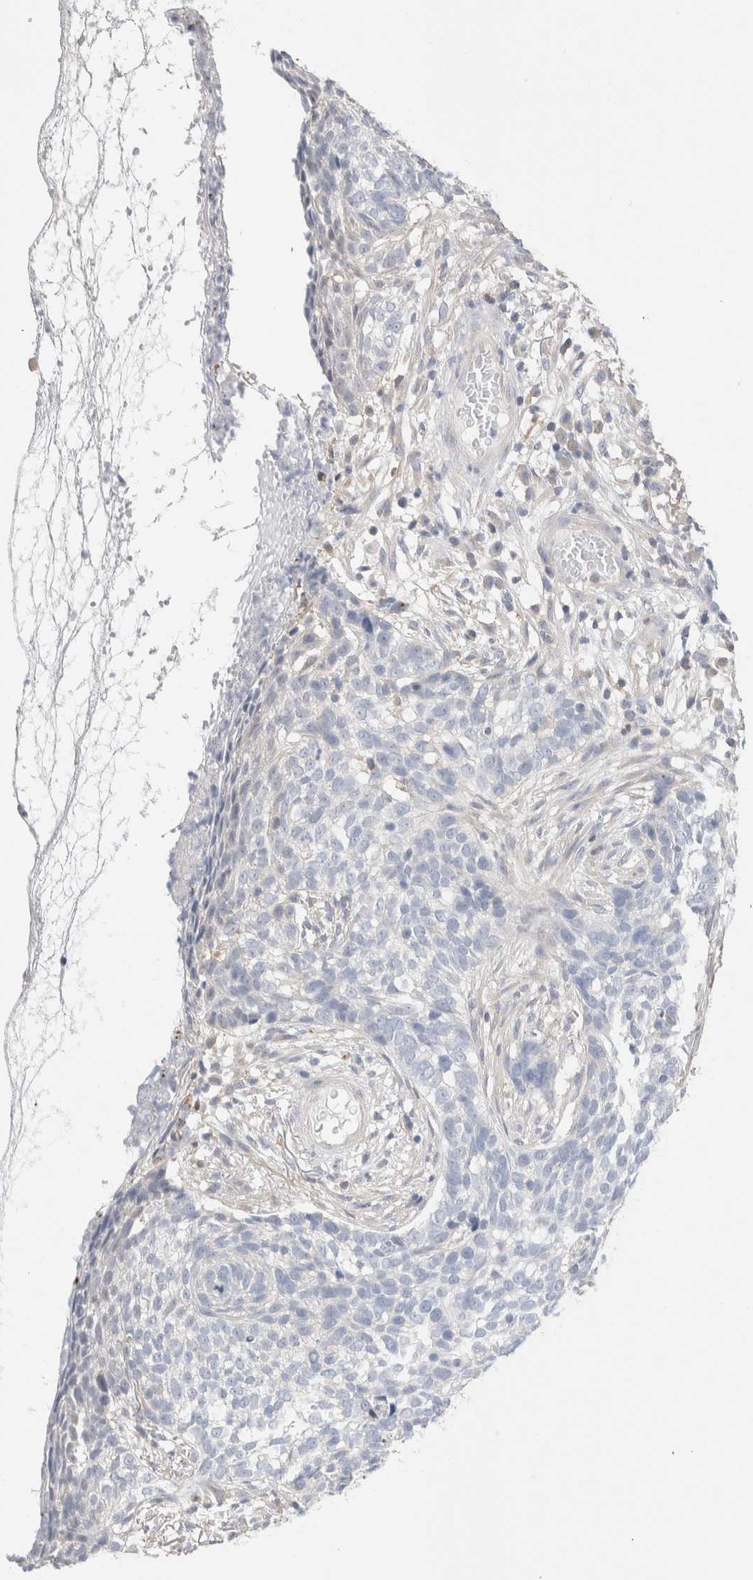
{"staining": {"intensity": "negative", "quantity": "none", "location": "none"}, "tissue": "skin cancer", "cell_type": "Tumor cells", "image_type": "cancer", "snomed": [{"axis": "morphology", "description": "Basal cell carcinoma"}, {"axis": "topography", "description": "Skin"}], "caption": "Skin basal cell carcinoma stained for a protein using immunohistochemistry reveals no staining tumor cells.", "gene": "CAPN2", "patient": {"sex": "male", "age": 85}}